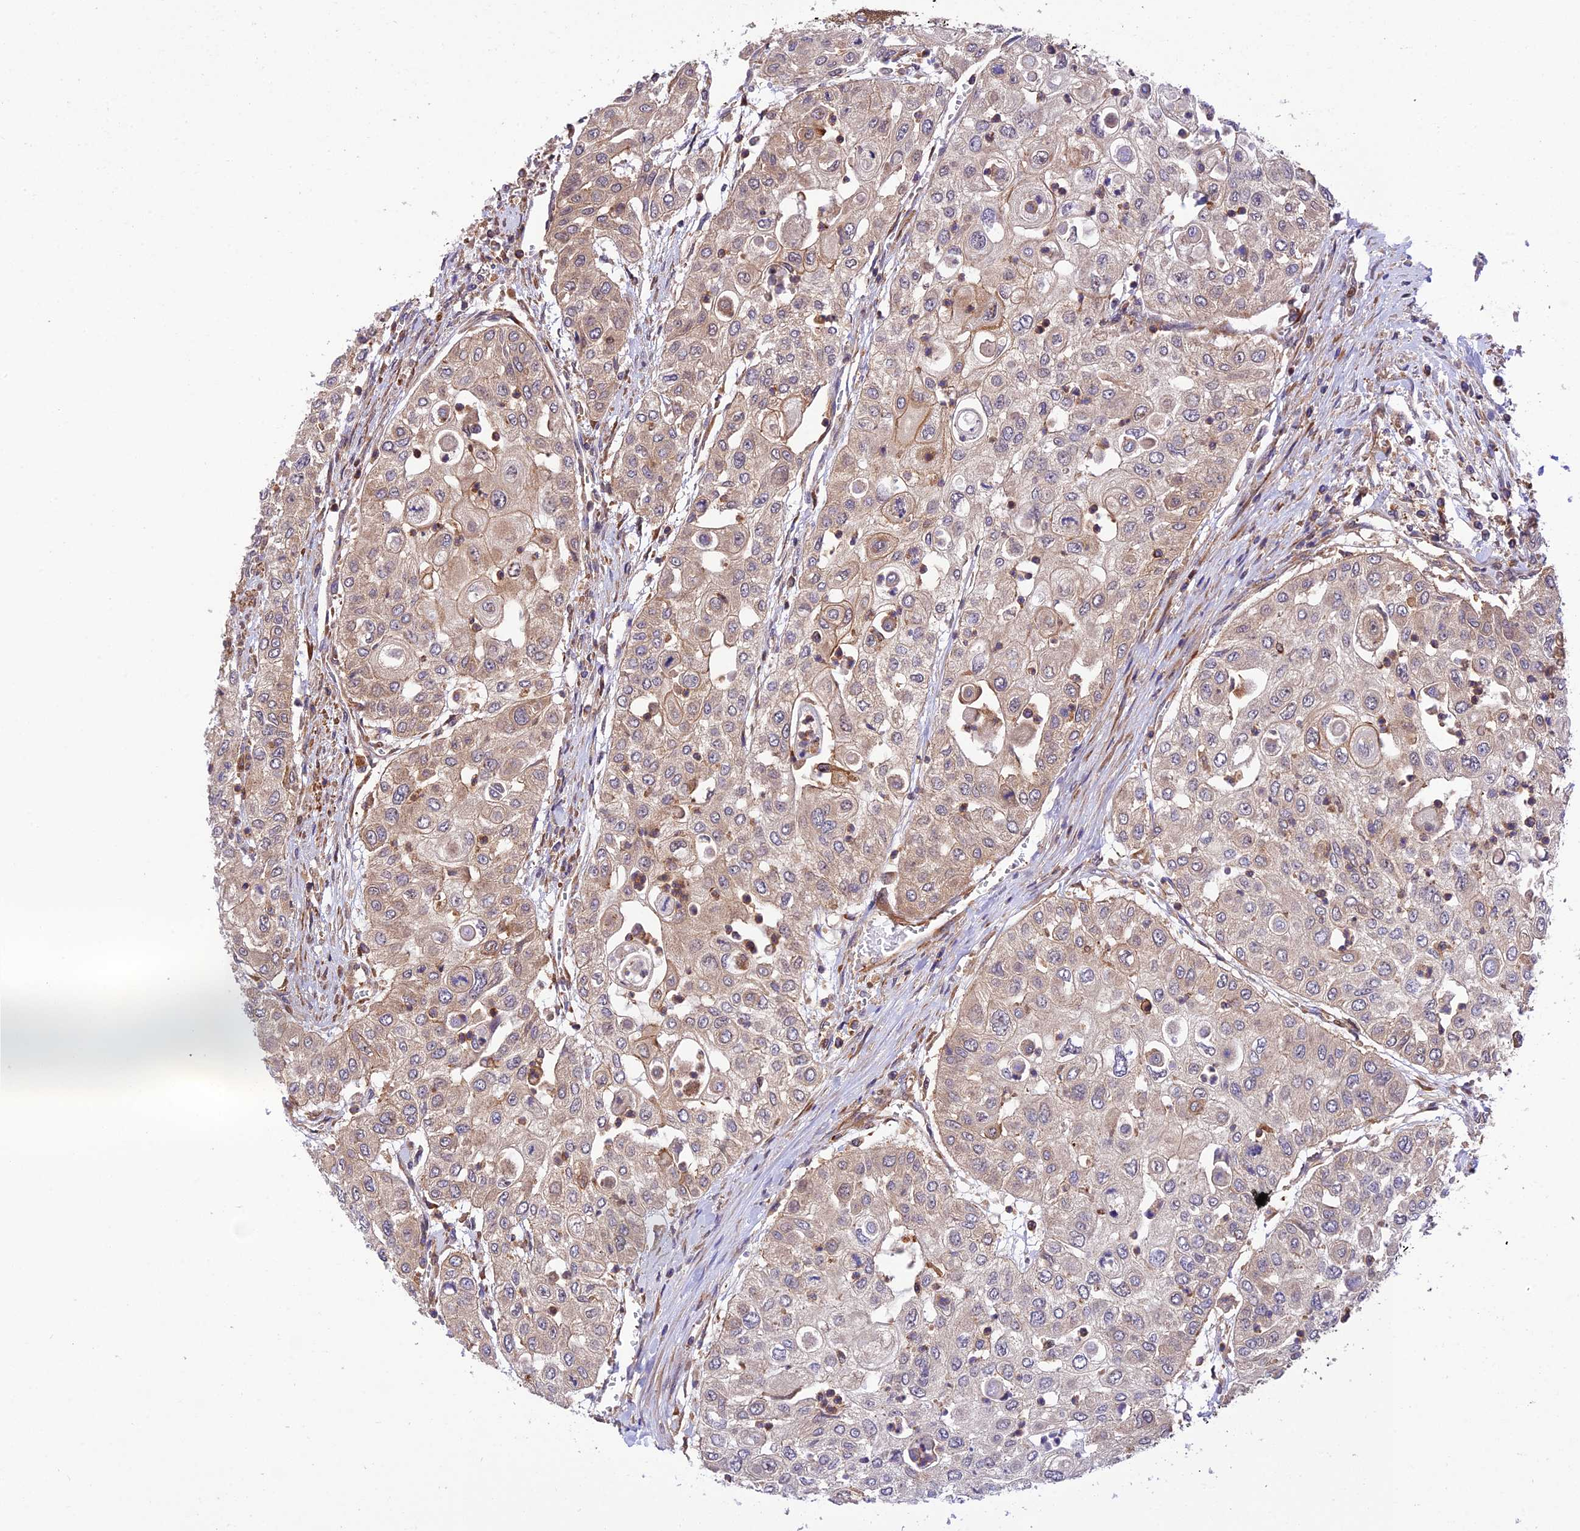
{"staining": {"intensity": "weak", "quantity": "25%-75%", "location": "cytoplasmic/membranous"}, "tissue": "urothelial cancer", "cell_type": "Tumor cells", "image_type": "cancer", "snomed": [{"axis": "morphology", "description": "Urothelial carcinoma, High grade"}, {"axis": "topography", "description": "Urinary bladder"}], "caption": "Immunohistochemical staining of human urothelial cancer displays weak cytoplasmic/membranous protein positivity in approximately 25%-75% of tumor cells.", "gene": "EVI5L", "patient": {"sex": "female", "age": 79}}